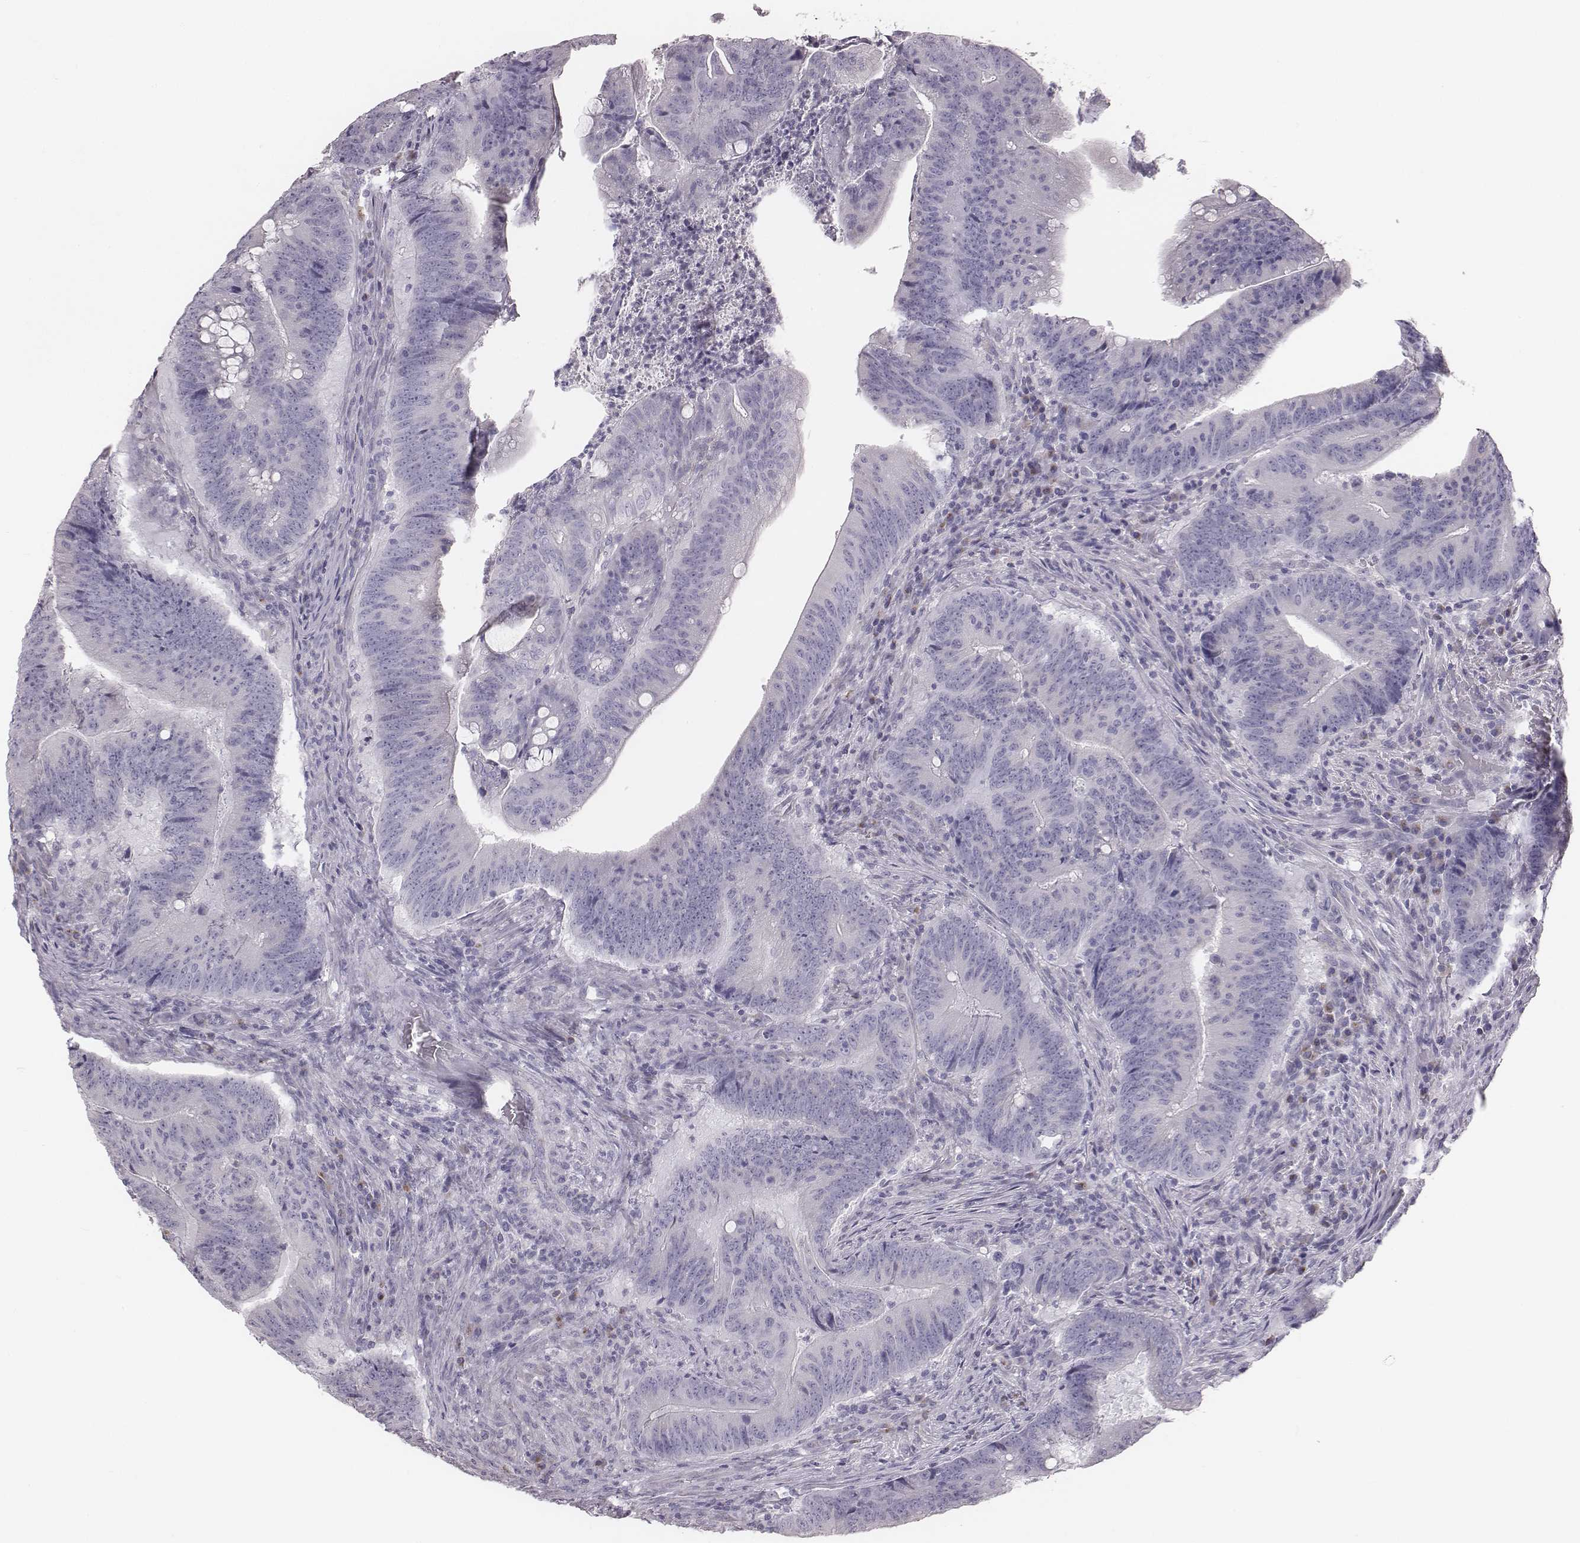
{"staining": {"intensity": "negative", "quantity": "none", "location": "none"}, "tissue": "colorectal cancer", "cell_type": "Tumor cells", "image_type": "cancer", "snomed": [{"axis": "morphology", "description": "Adenocarcinoma, NOS"}, {"axis": "topography", "description": "Colon"}], "caption": "Tumor cells are negative for brown protein staining in colorectal adenocarcinoma.", "gene": "C6orf58", "patient": {"sex": "female", "age": 87}}